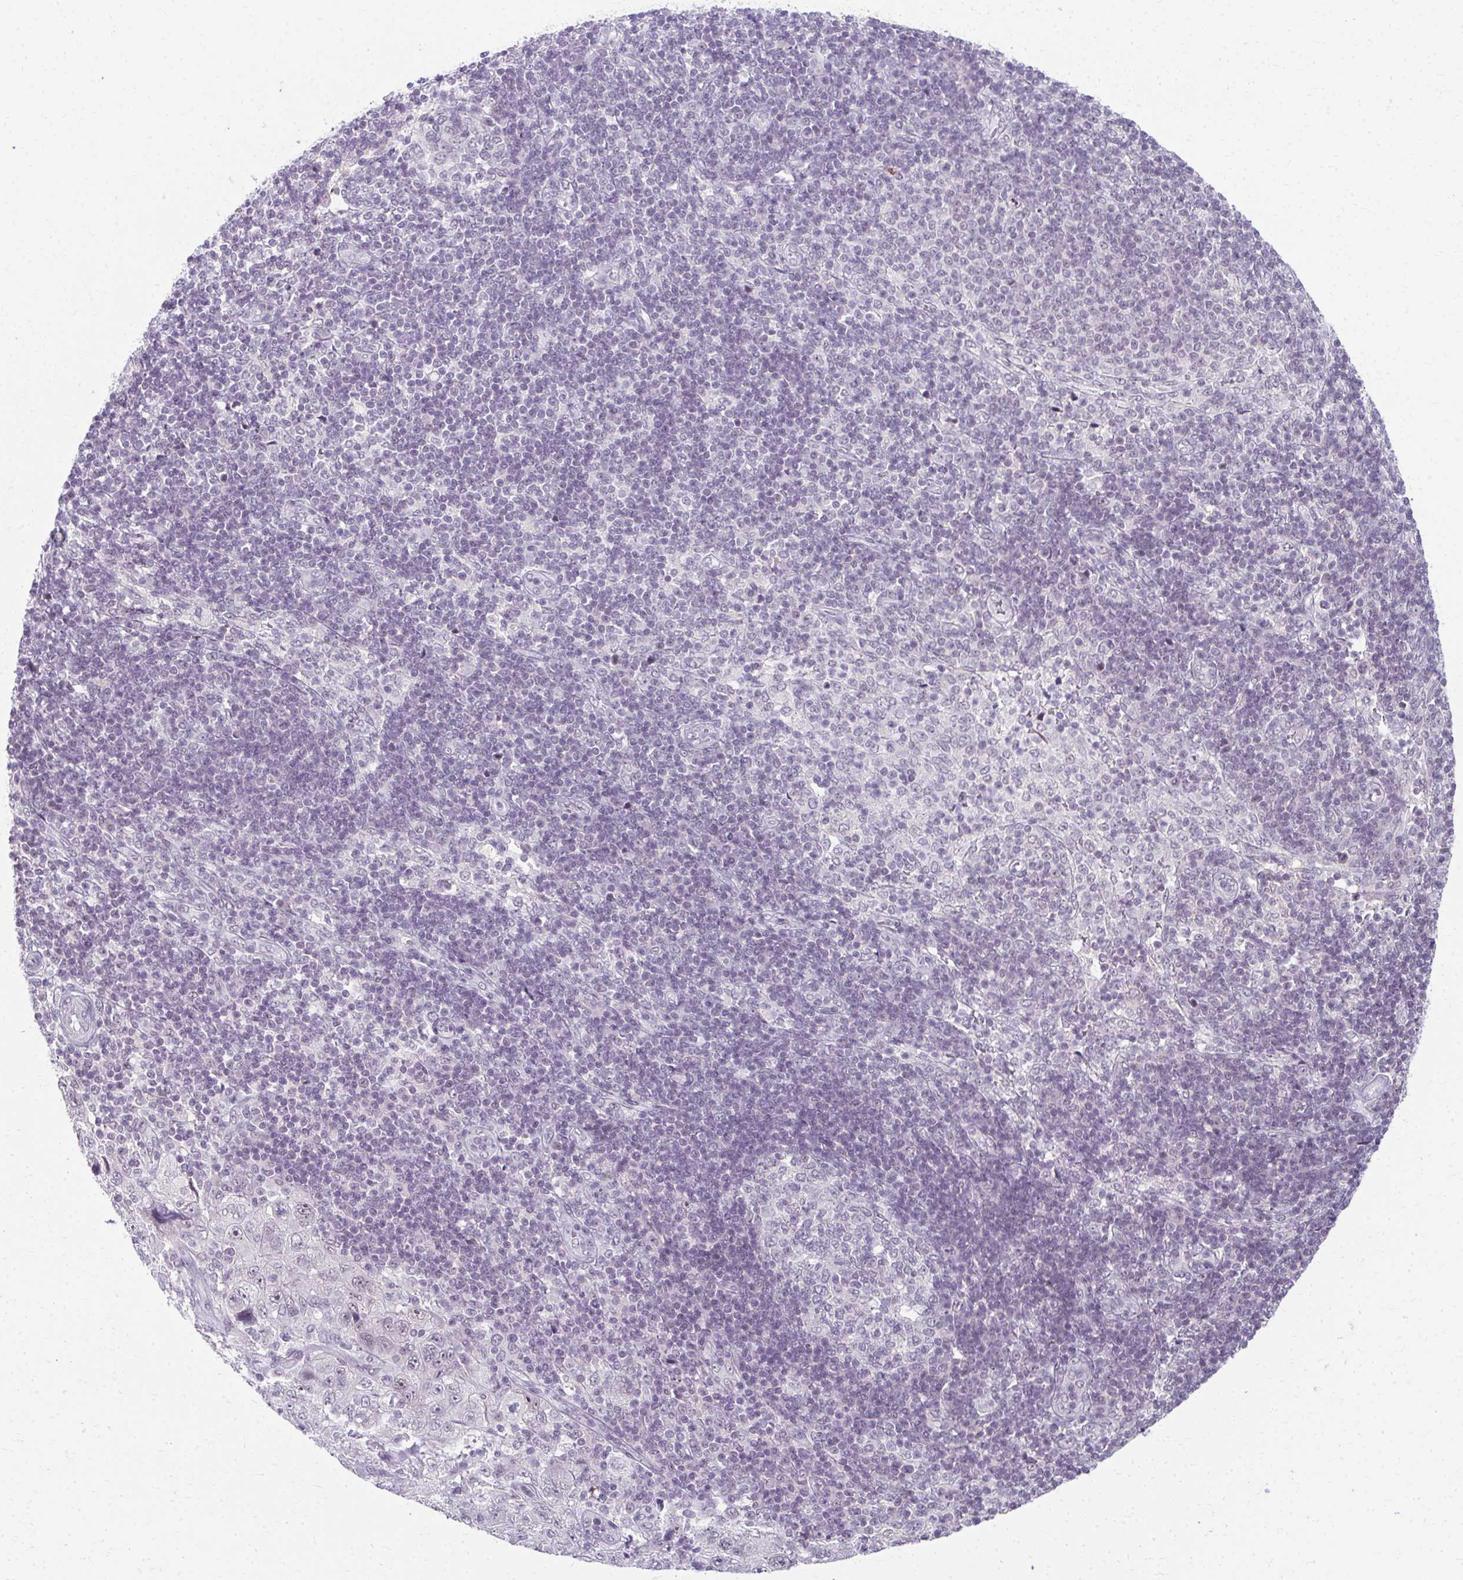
{"staining": {"intensity": "negative", "quantity": "none", "location": "none"}, "tissue": "pancreatic cancer", "cell_type": "Tumor cells", "image_type": "cancer", "snomed": [{"axis": "morphology", "description": "Adenocarcinoma, NOS"}, {"axis": "topography", "description": "Pancreas"}], "caption": "This is an immunohistochemistry (IHC) micrograph of human pancreatic adenocarcinoma. There is no expression in tumor cells.", "gene": "MAF1", "patient": {"sex": "male", "age": 68}}